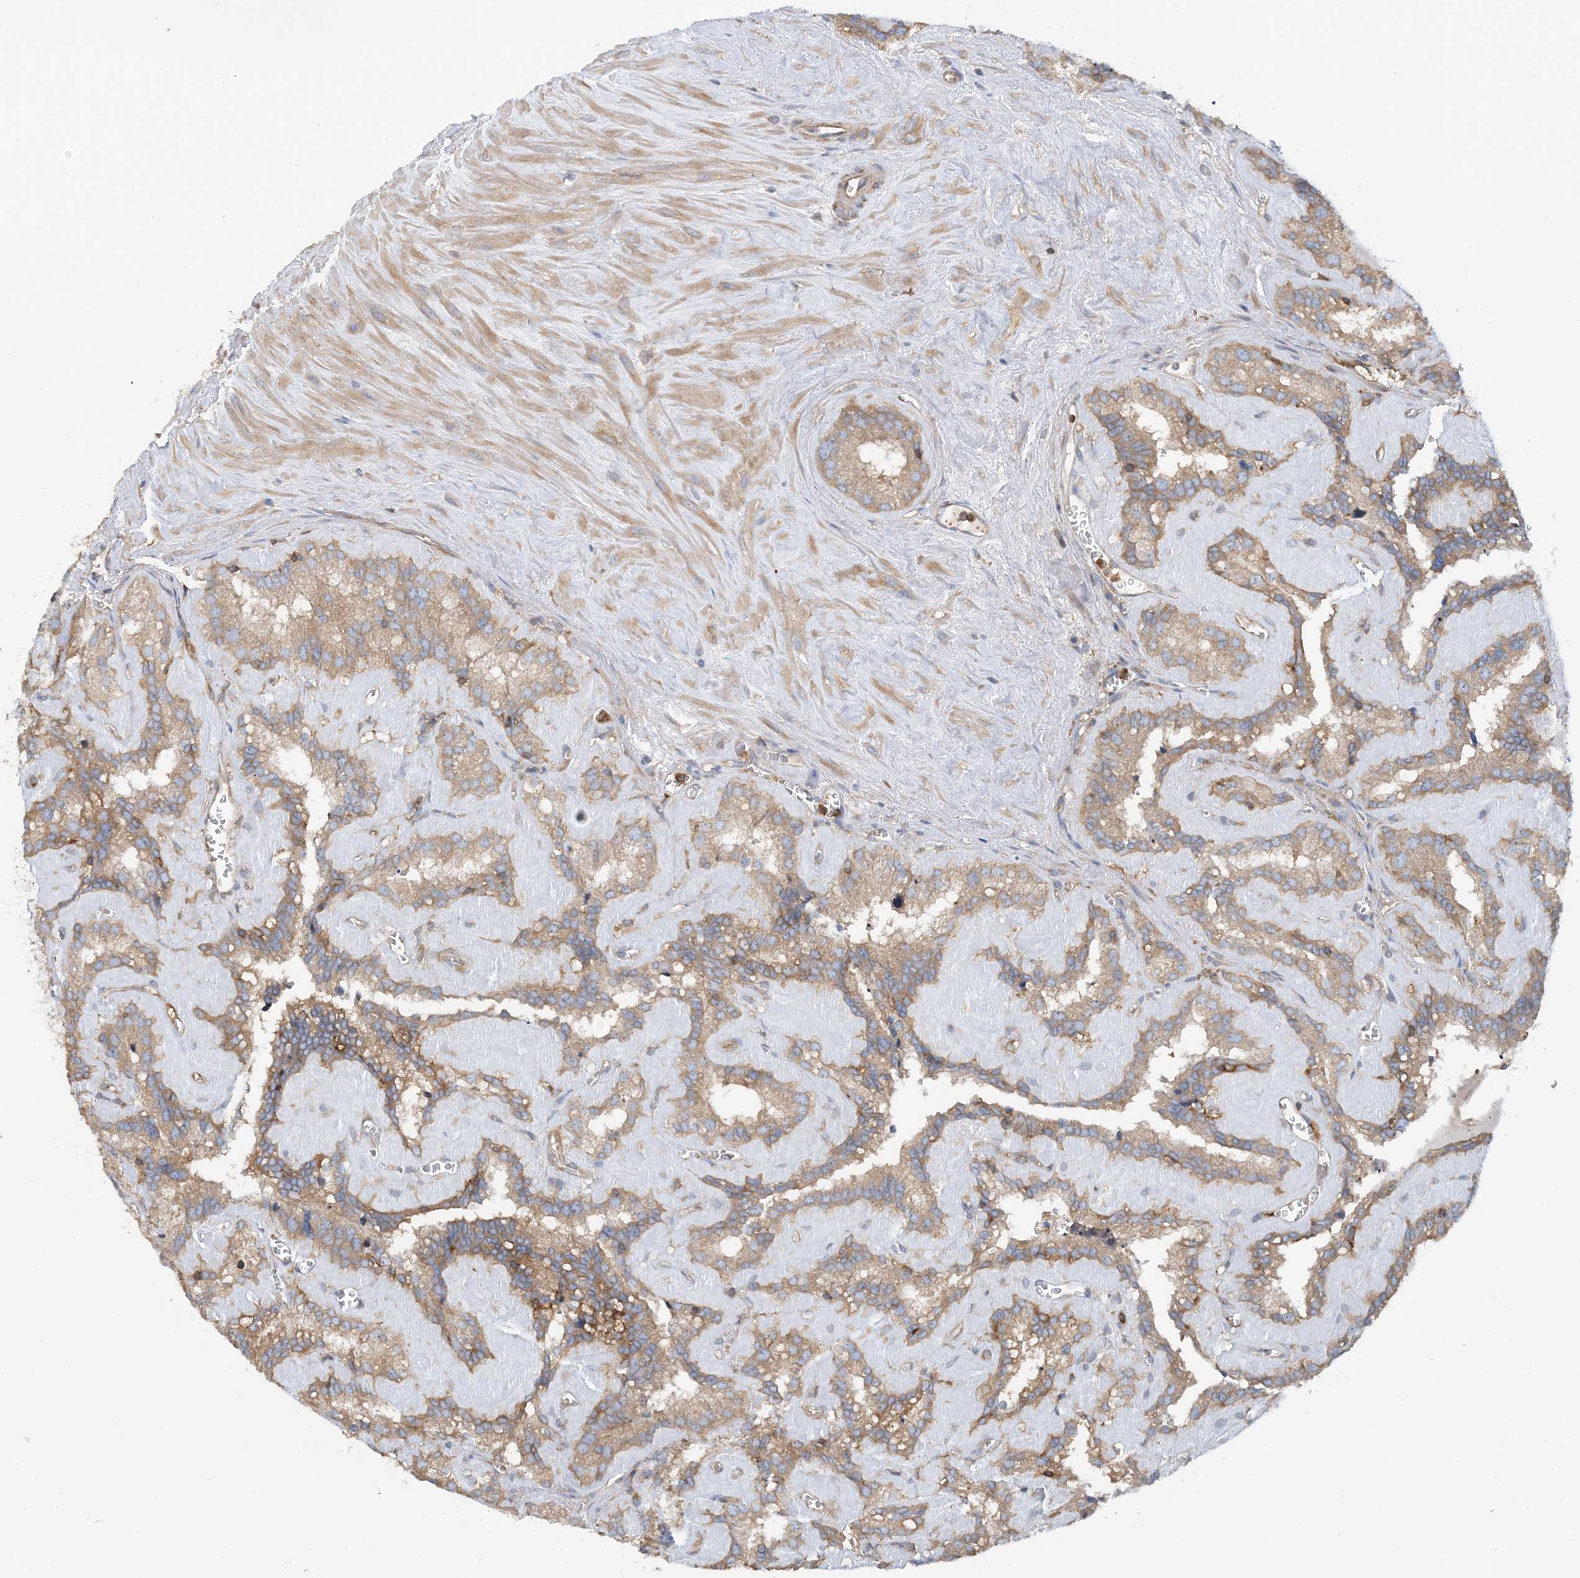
{"staining": {"intensity": "moderate", "quantity": ">75%", "location": "cytoplasmic/membranous"}, "tissue": "seminal vesicle", "cell_type": "Glandular cells", "image_type": "normal", "snomed": [{"axis": "morphology", "description": "Normal tissue, NOS"}, {"axis": "topography", "description": "Prostate"}, {"axis": "topography", "description": "Seminal veicle"}], "caption": "Protein expression analysis of benign human seminal vesicle reveals moderate cytoplasmic/membranous staining in approximately >75% of glandular cells. (IHC, brightfield microscopy, high magnification).", "gene": "SFMBT2", "patient": {"sex": "male", "age": 59}}